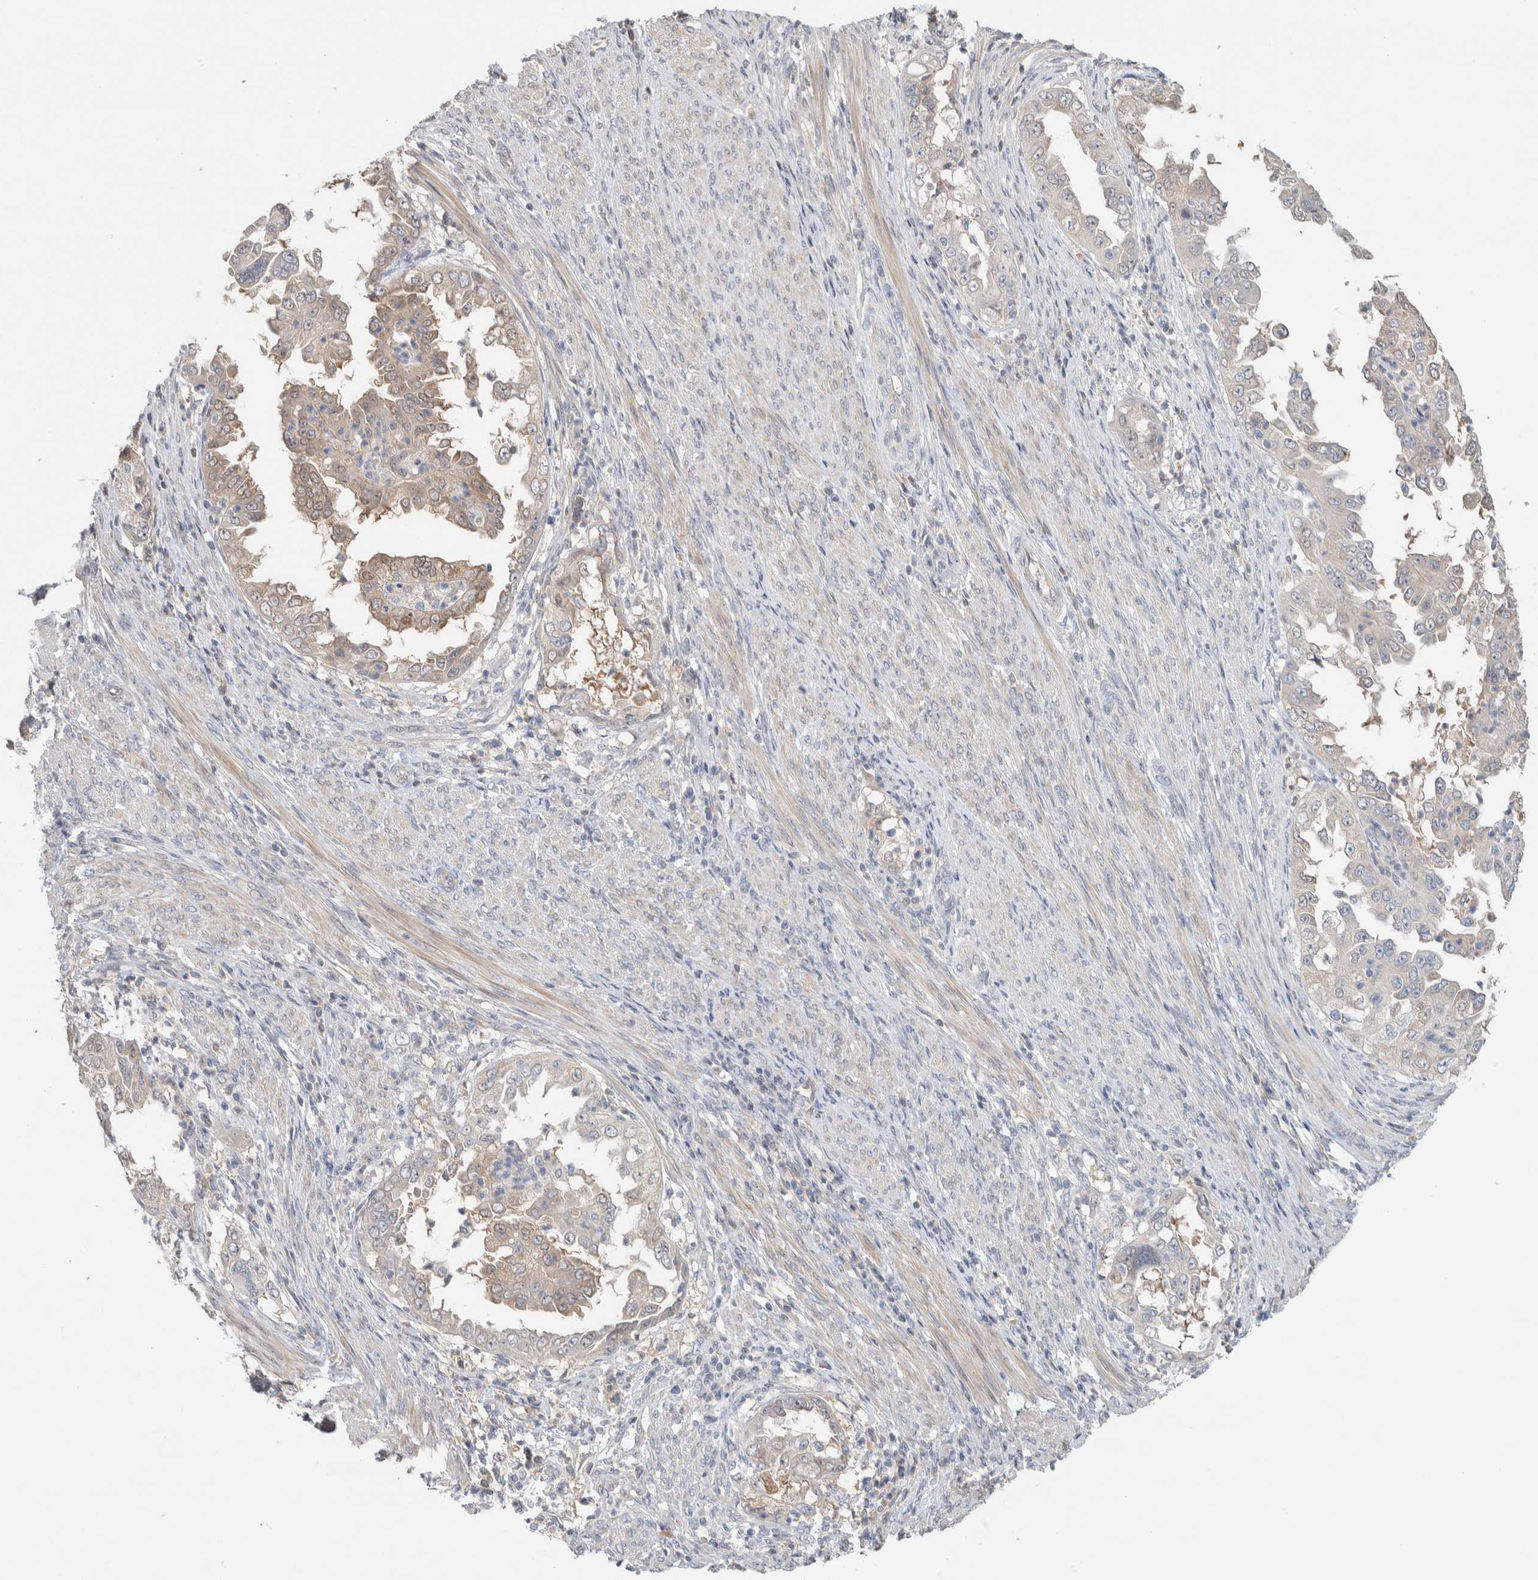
{"staining": {"intensity": "weak", "quantity": "<25%", "location": "cytoplasmic/membranous"}, "tissue": "endometrial cancer", "cell_type": "Tumor cells", "image_type": "cancer", "snomed": [{"axis": "morphology", "description": "Adenocarcinoma, NOS"}, {"axis": "topography", "description": "Endometrium"}], "caption": "Endometrial cancer stained for a protein using immunohistochemistry shows no positivity tumor cells.", "gene": "DEPTOR", "patient": {"sex": "female", "age": 85}}